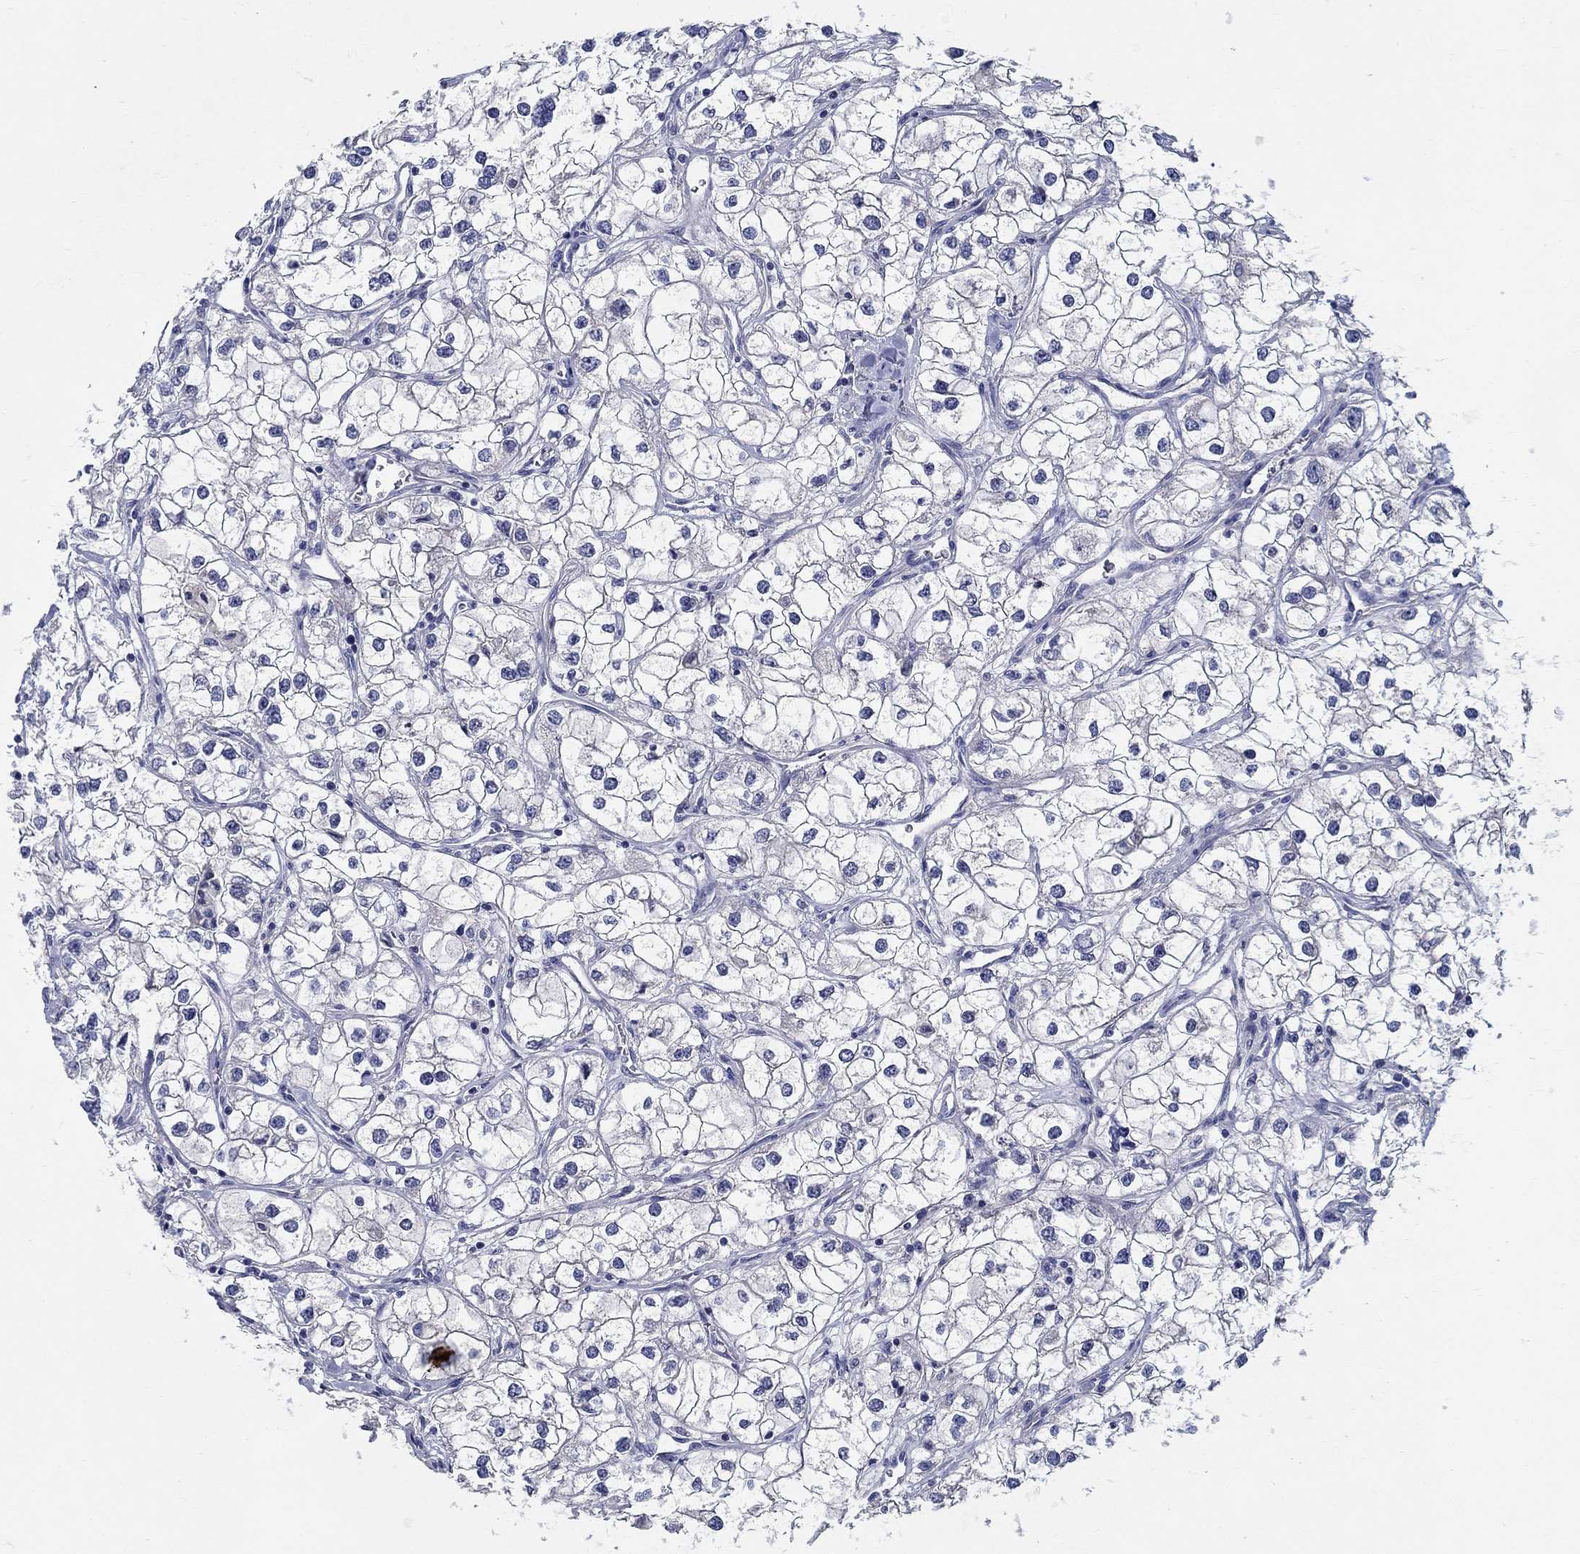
{"staining": {"intensity": "negative", "quantity": "none", "location": "none"}, "tissue": "renal cancer", "cell_type": "Tumor cells", "image_type": "cancer", "snomed": [{"axis": "morphology", "description": "Adenocarcinoma, NOS"}, {"axis": "topography", "description": "Kidney"}], "caption": "The histopathology image demonstrates no significant expression in tumor cells of renal adenocarcinoma.", "gene": "CRYGD", "patient": {"sex": "male", "age": 59}}